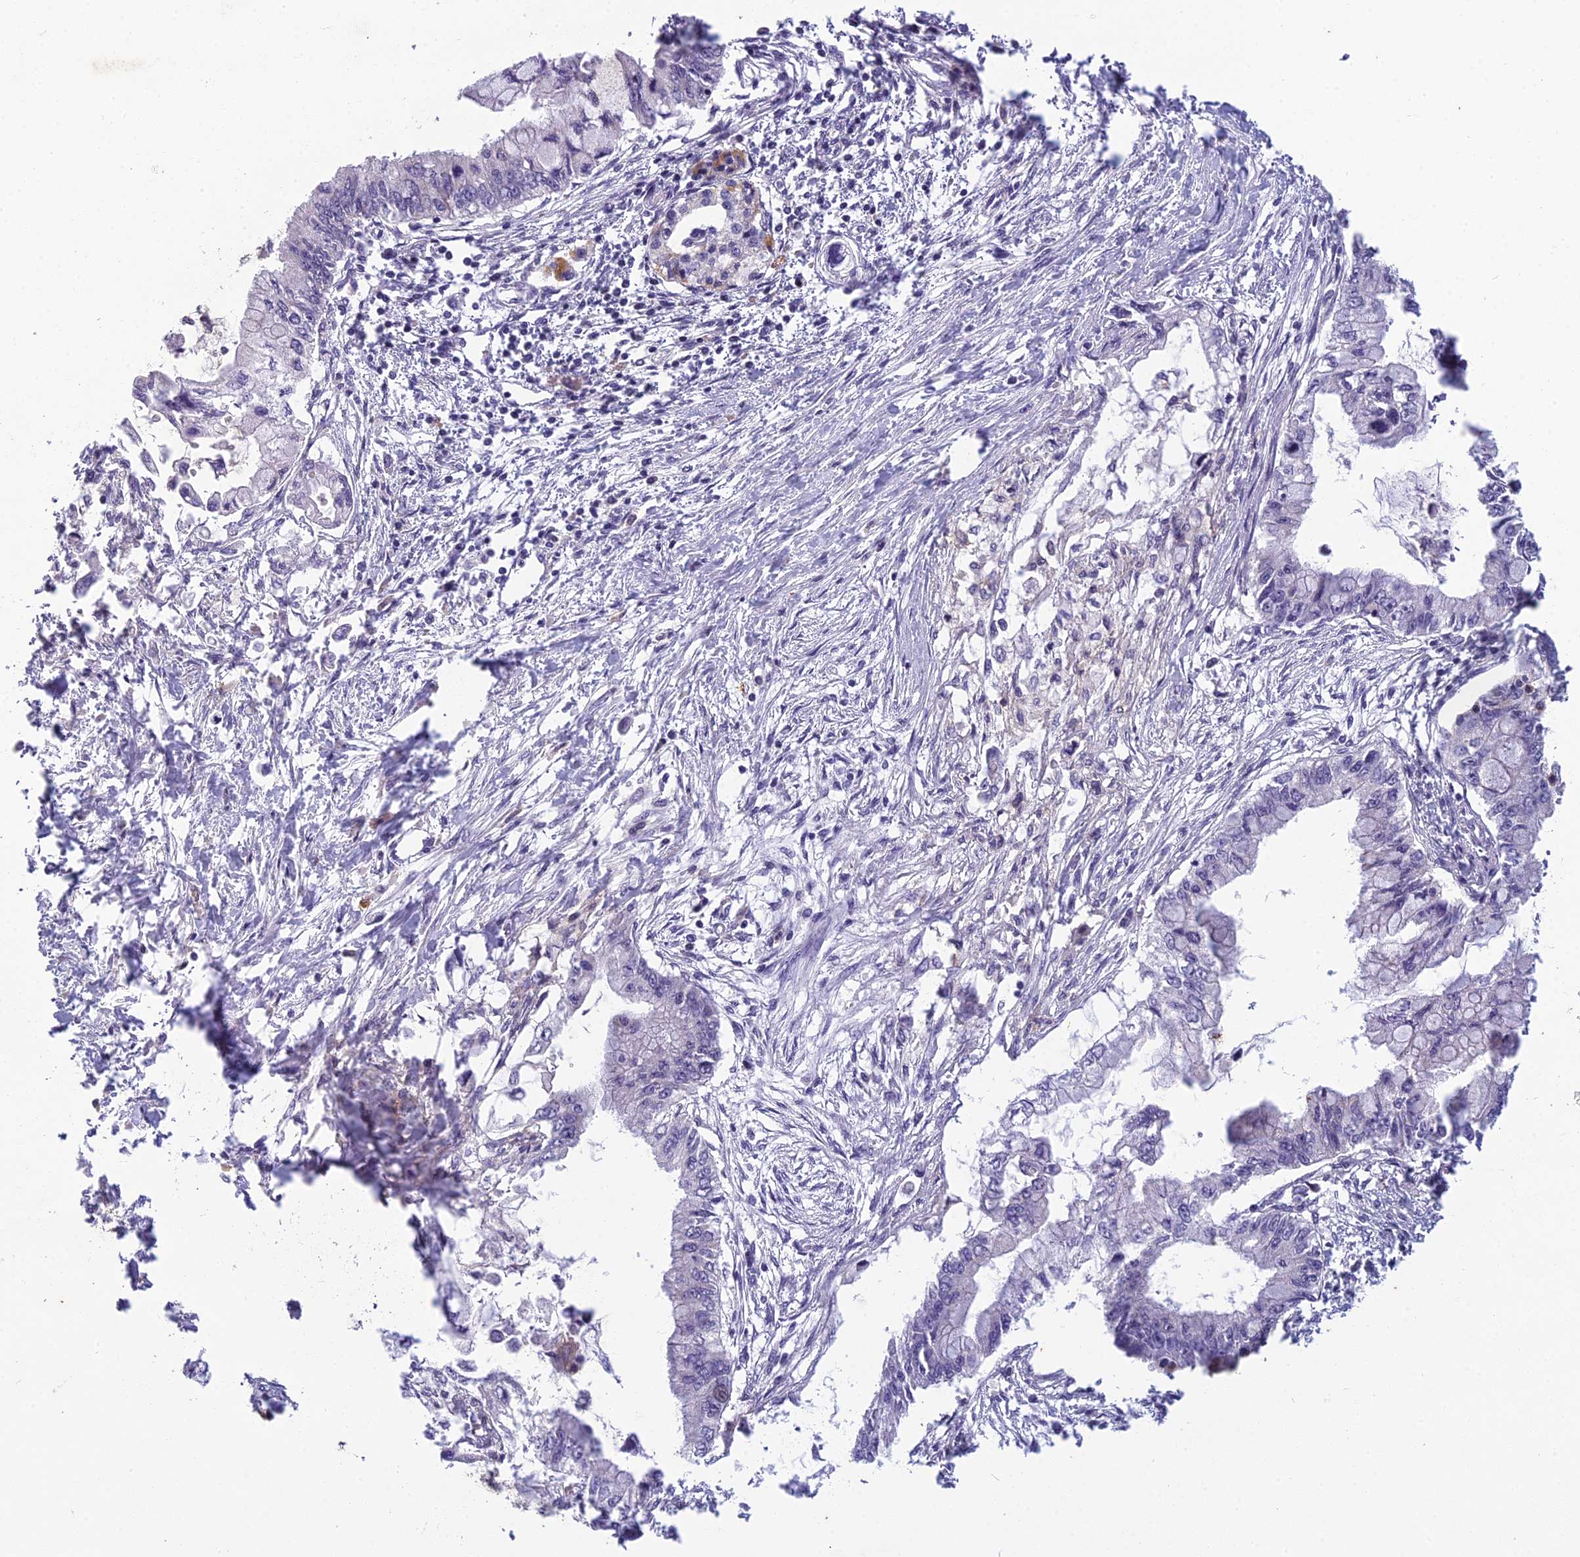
{"staining": {"intensity": "negative", "quantity": "none", "location": "none"}, "tissue": "pancreatic cancer", "cell_type": "Tumor cells", "image_type": "cancer", "snomed": [{"axis": "morphology", "description": "Adenocarcinoma, NOS"}, {"axis": "topography", "description": "Pancreas"}], "caption": "High power microscopy photomicrograph of an immunohistochemistry histopathology image of pancreatic cancer (adenocarcinoma), revealing no significant positivity in tumor cells. (Immunohistochemistry (ihc), brightfield microscopy, high magnification).", "gene": "ENSG00000188897", "patient": {"sex": "male", "age": 48}}